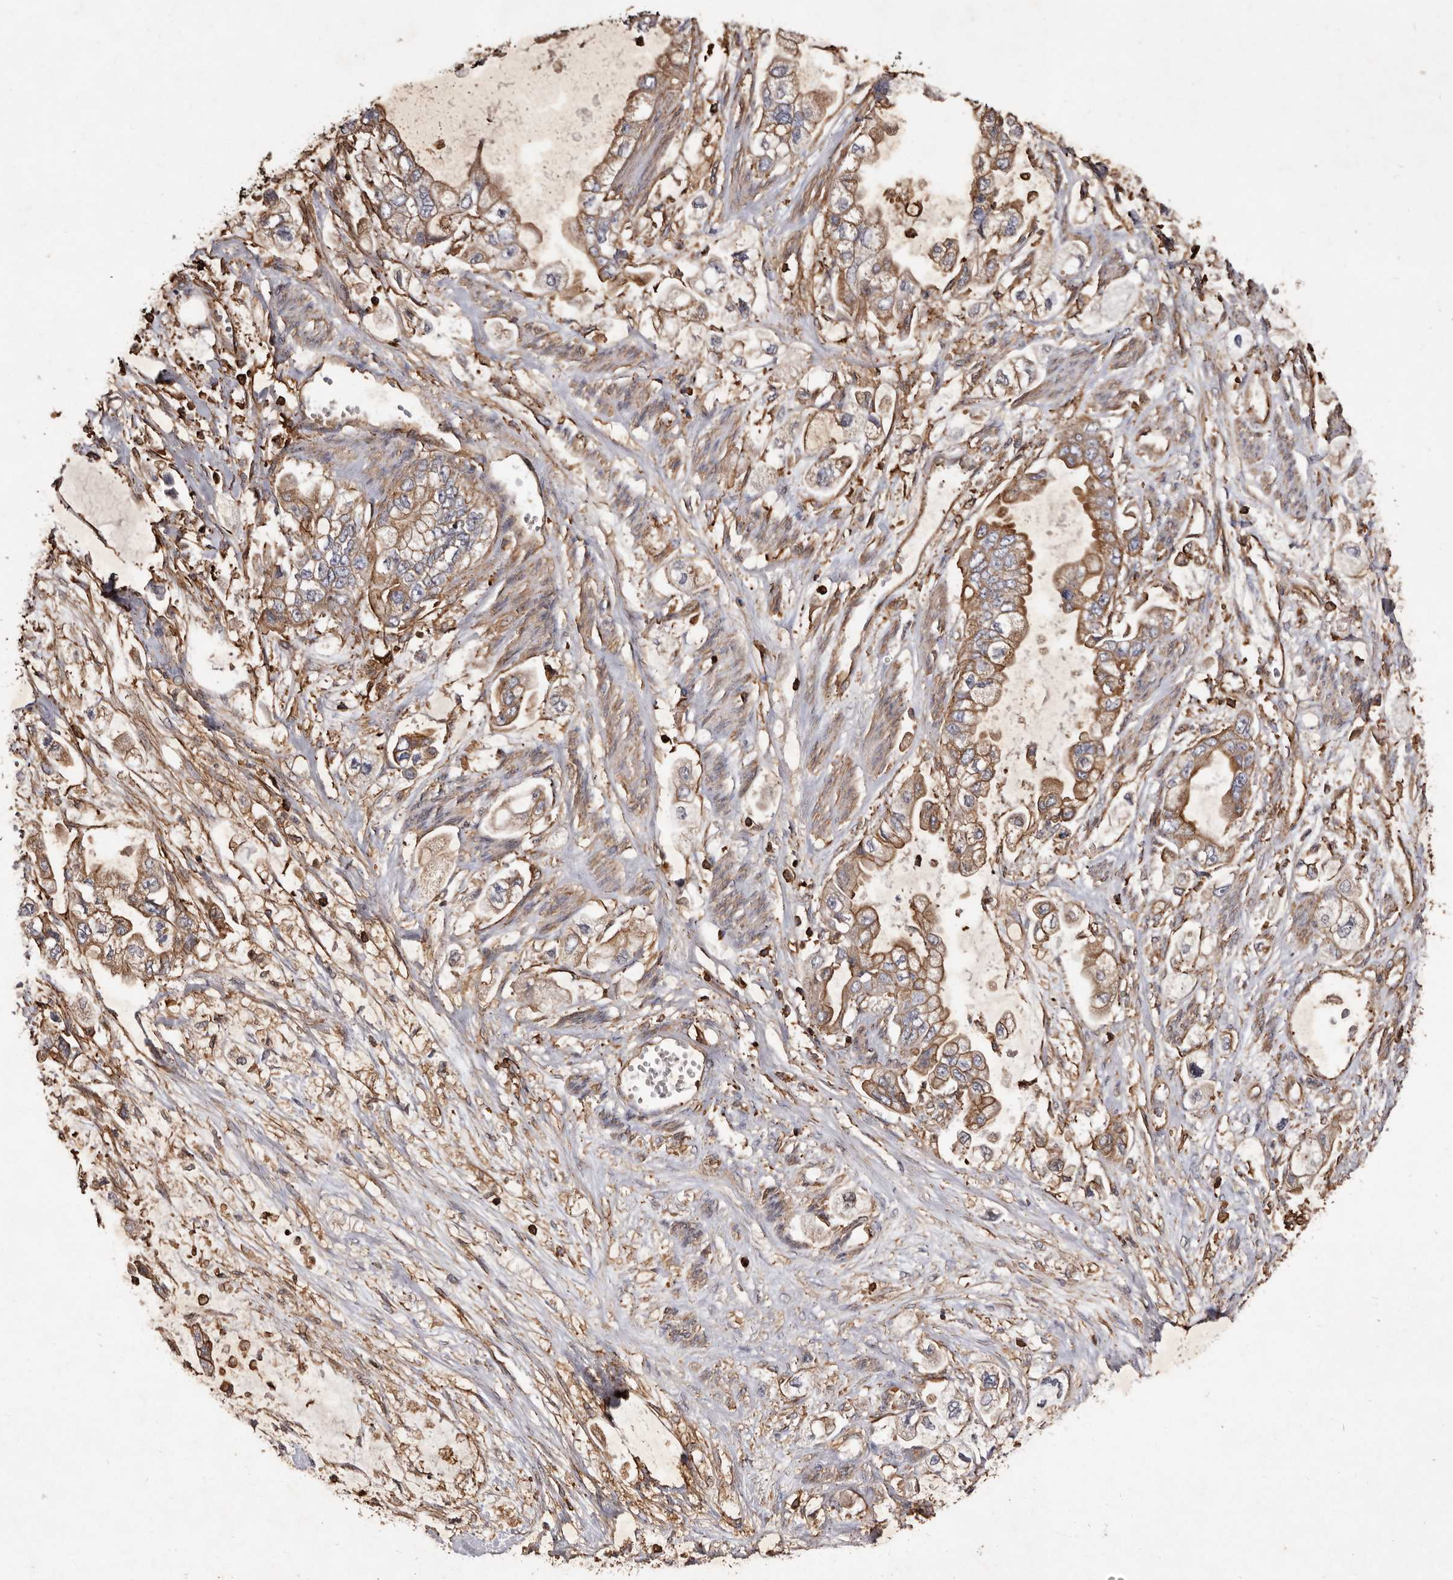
{"staining": {"intensity": "moderate", "quantity": ">75%", "location": "cytoplasmic/membranous"}, "tissue": "stomach cancer", "cell_type": "Tumor cells", "image_type": "cancer", "snomed": [{"axis": "morphology", "description": "Adenocarcinoma, NOS"}, {"axis": "topography", "description": "Stomach"}], "caption": "Immunohistochemical staining of stomach adenocarcinoma shows medium levels of moderate cytoplasmic/membranous protein positivity in approximately >75% of tumor cells. (Stains: DAB (3,3'-diaminobenzidine) in brown, nuclei in blue, Microscopy: brightfield microscopy at high magnification).", "gene": "COQ8B", "patient": {"sex": "male", "age": 62}}